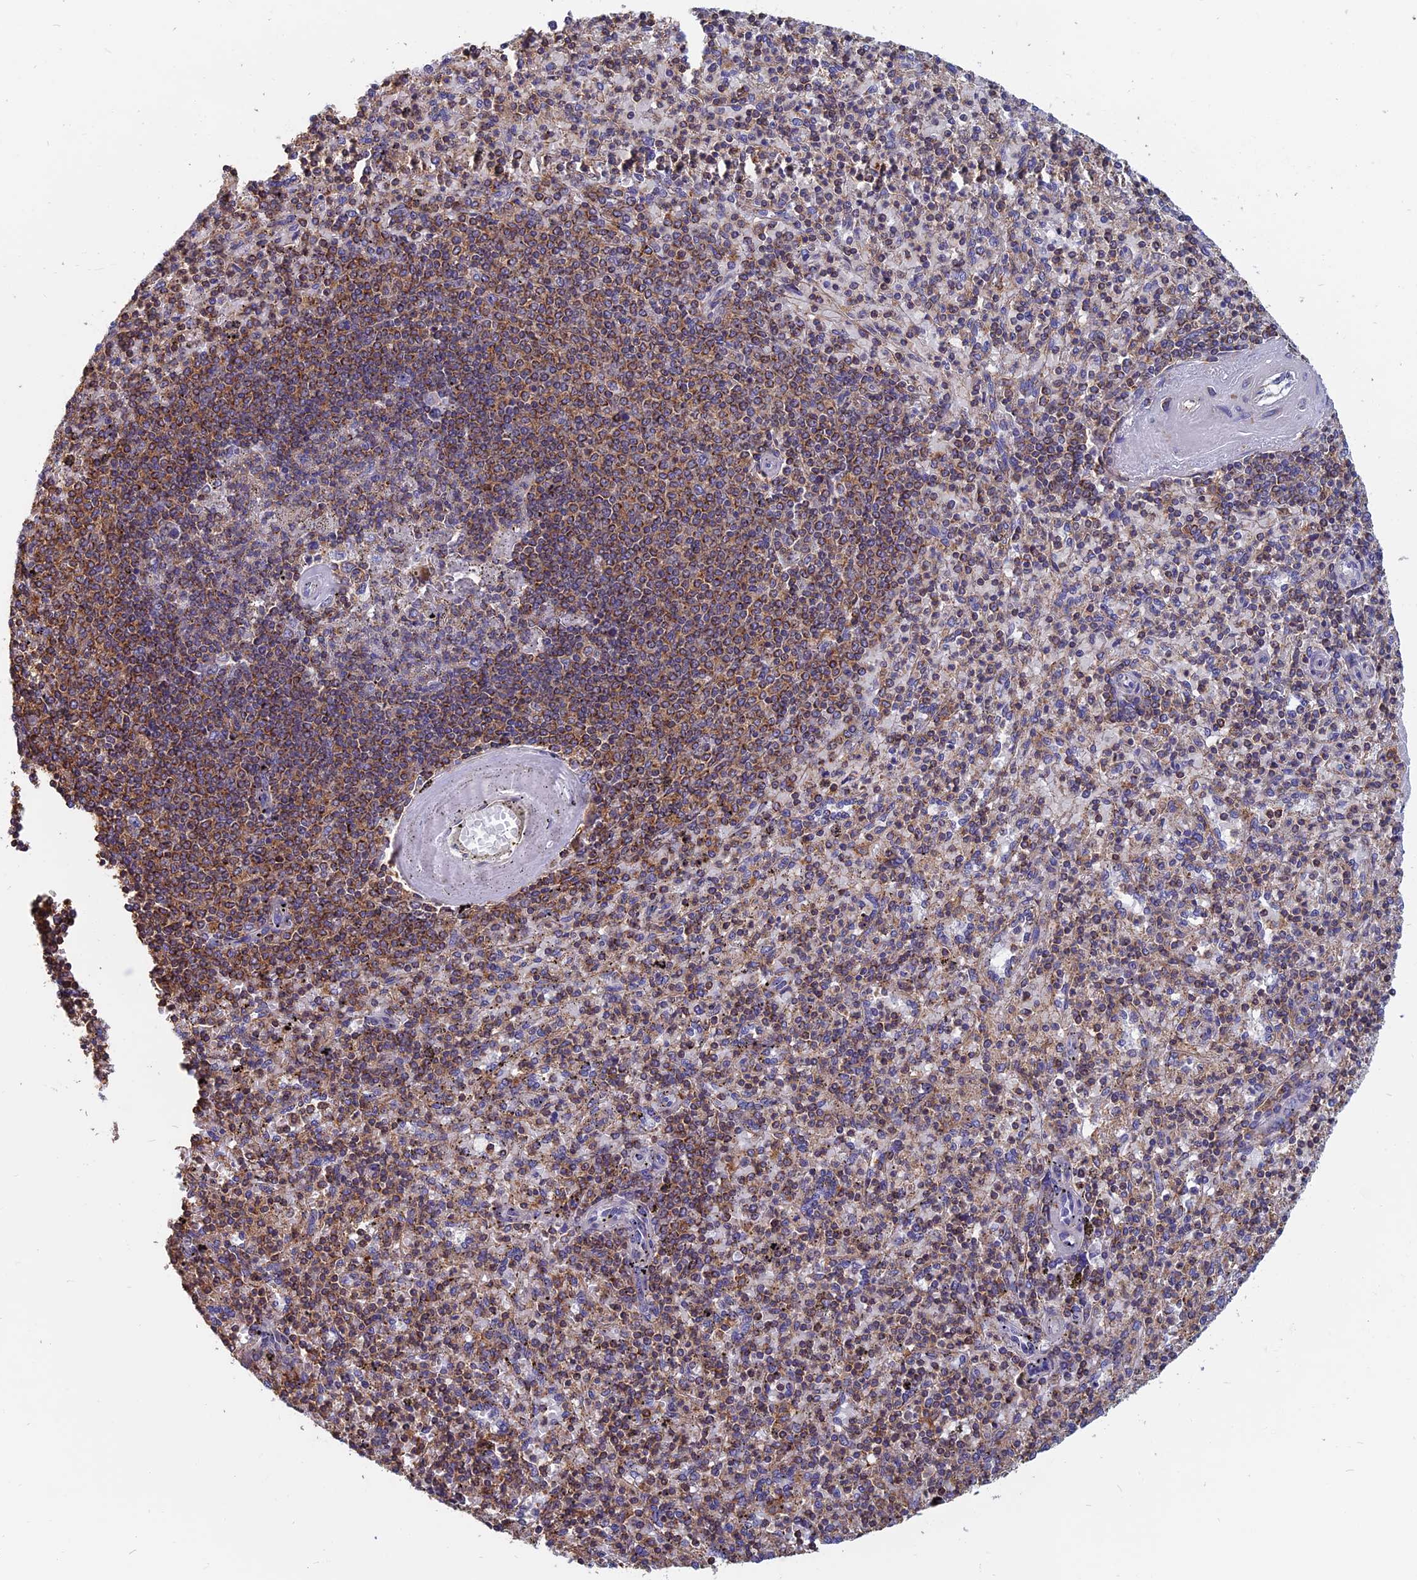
{"staining": {"intensity": "moderate", "quantity": "25%-75%", "location": "cytoplasmic/membranous"}, "tissue": "spleen", "cell_type": "Cells in red pulp", "image_type": "normal", "snomed": [{"axis": "morphology", "description": "Normal tissue, NOS"}, {"axis": "topography", "description": "Spleen"}], "caption": "Immunohistochemical staining of normal spleen shows medium levels of moderate cytoplasmic/membranous staining in approximately 25%-75% of cells in red pulp. (DAB (3,3'-diaminobenzidine) IHC, brown staining for protein, blue staining for nuclei).", "gene": "HSD17B8", "patient": {"sex": "male", "age": 82}}